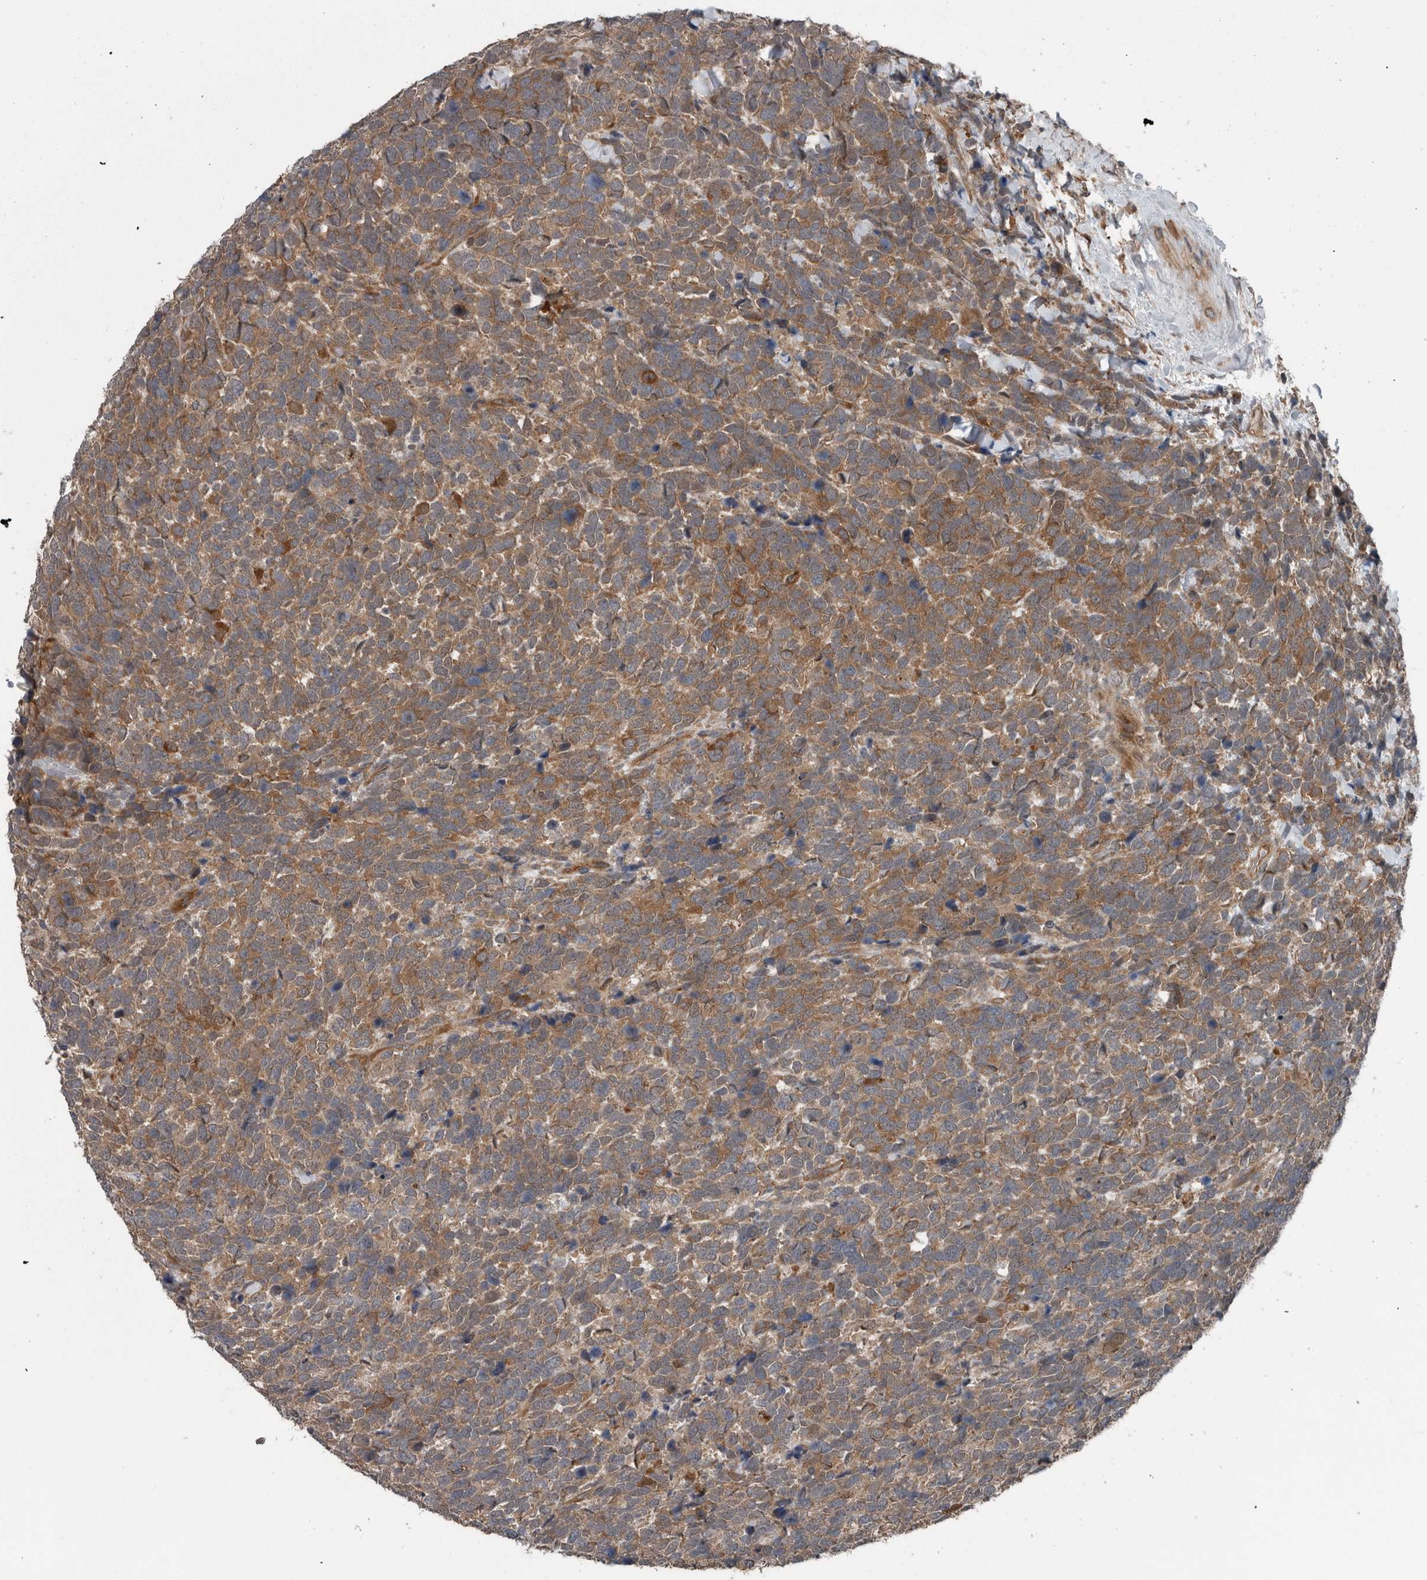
{"staining": {"intensity": "moderate", "quantity": ">75%", "location": "cytoplasmic/membranous"}, "tissue": "urothelial cancer", "cell_type": "Tumor cells", "image_type": "cancer", "snomed": [{"axis": "morphology", "description": "Urothelial carcinoma, High grade"}, {"axis": "topography", "description": "Urinary bladder"}], "caption": "This is a photomicrograph of IHC staining of urothelial cancer, which shows moderate expression in the cytoplasmic/membranous of tumor cells.", "gene": "RIOK3", "patient": {"sex": "female", "age": 82}}